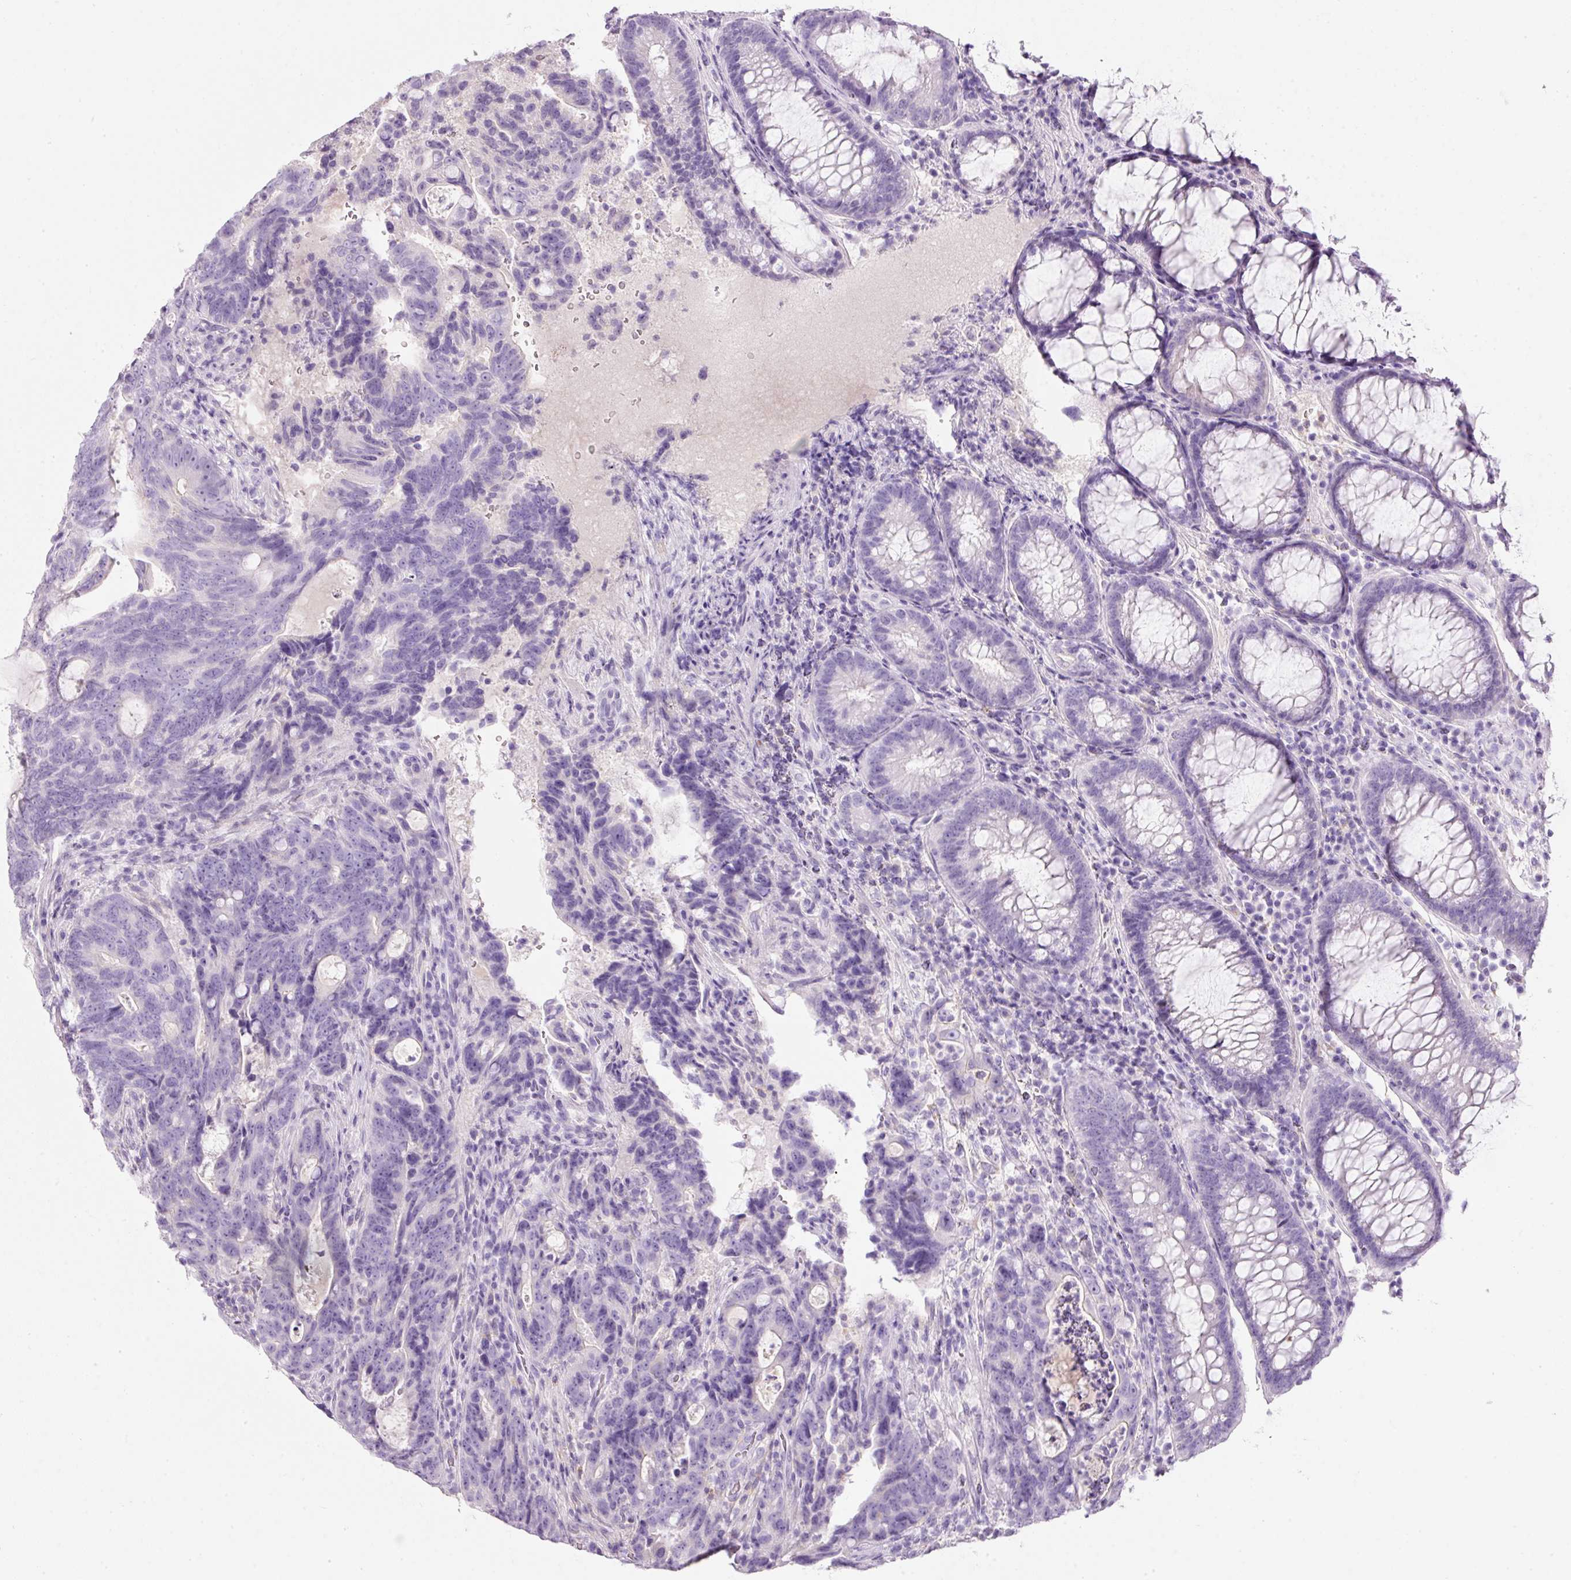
{"staining": {"intensity": "negative", "quantity": "none", "location": "none"}, "tissue": "colorectal cancer", "cell_type": "Tumor cells", "image_type": "cancer", "snomed": [{"axis": "morphology", "description": "Adenocarcinoma, NOS"}, {"axis": "topography", "description": "Colon"}], "caption": "This photomicrograph is of colorectal cancer stained with IHC to label a protein in brown with the nuclei are counter-stained blue. There is no positivity in tumor cells.", "gene": "DNM1", "patient": {"sex": "female", "age": 82}}